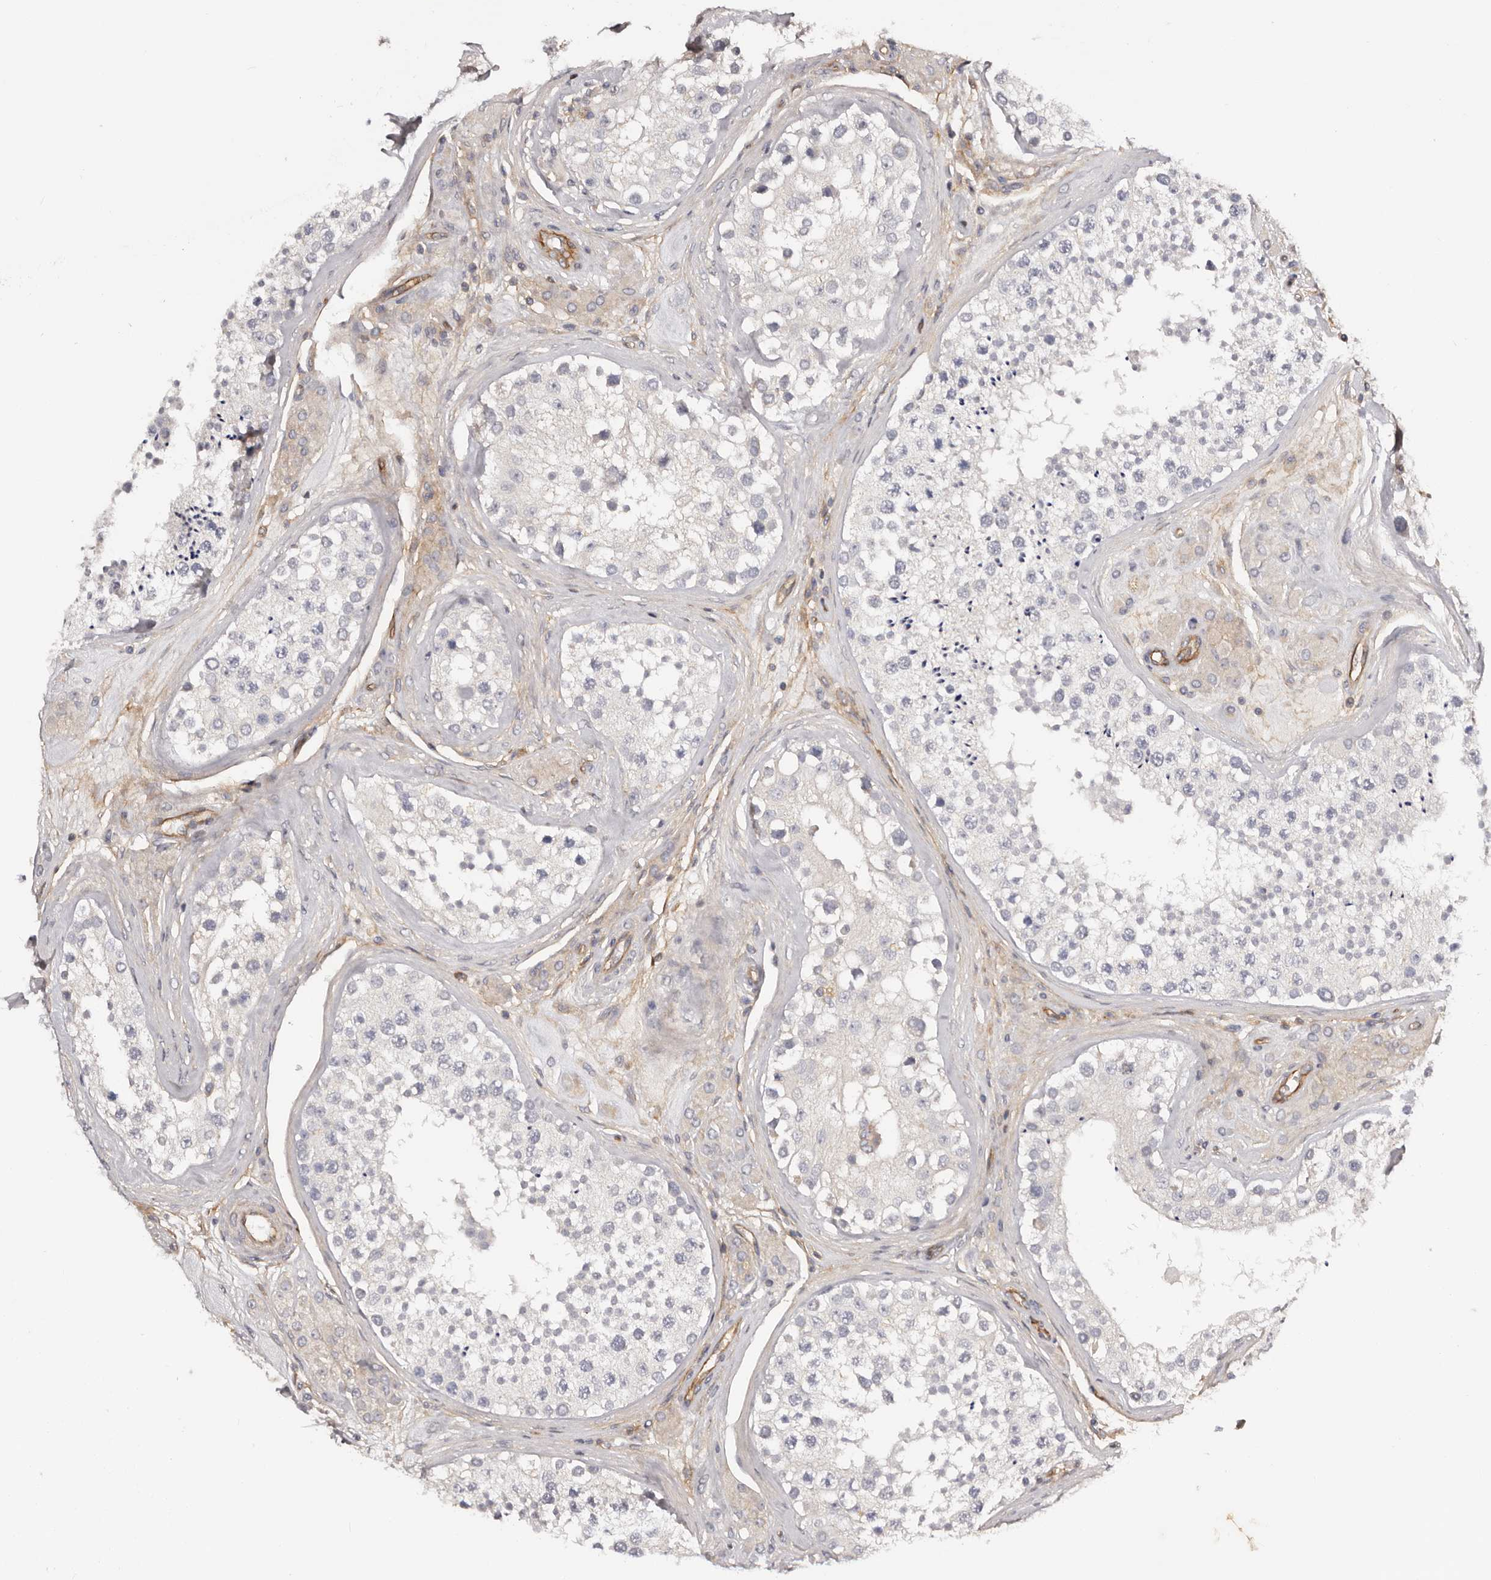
{"staining": {"intensity": "negative", "quantity": "none", "location": "none"}, "tissue": "testis", "cell_type": "Cells in seminiferous ducts", "image_type": "normal", "snomed": [{"axis": "morphology", "description": "Normal tissue, NOS"}, {"axis": "topography", "description": "Testis"}], "caption": "Protein analysis of benign testis exhibits no significant expression in cells in seminiferous ducts. (Immunohistochemistry (ihc), brightfield microscopy, high magnification).", "gene": "DMRT2", "patient": {"sex": "male", "age": 46}}